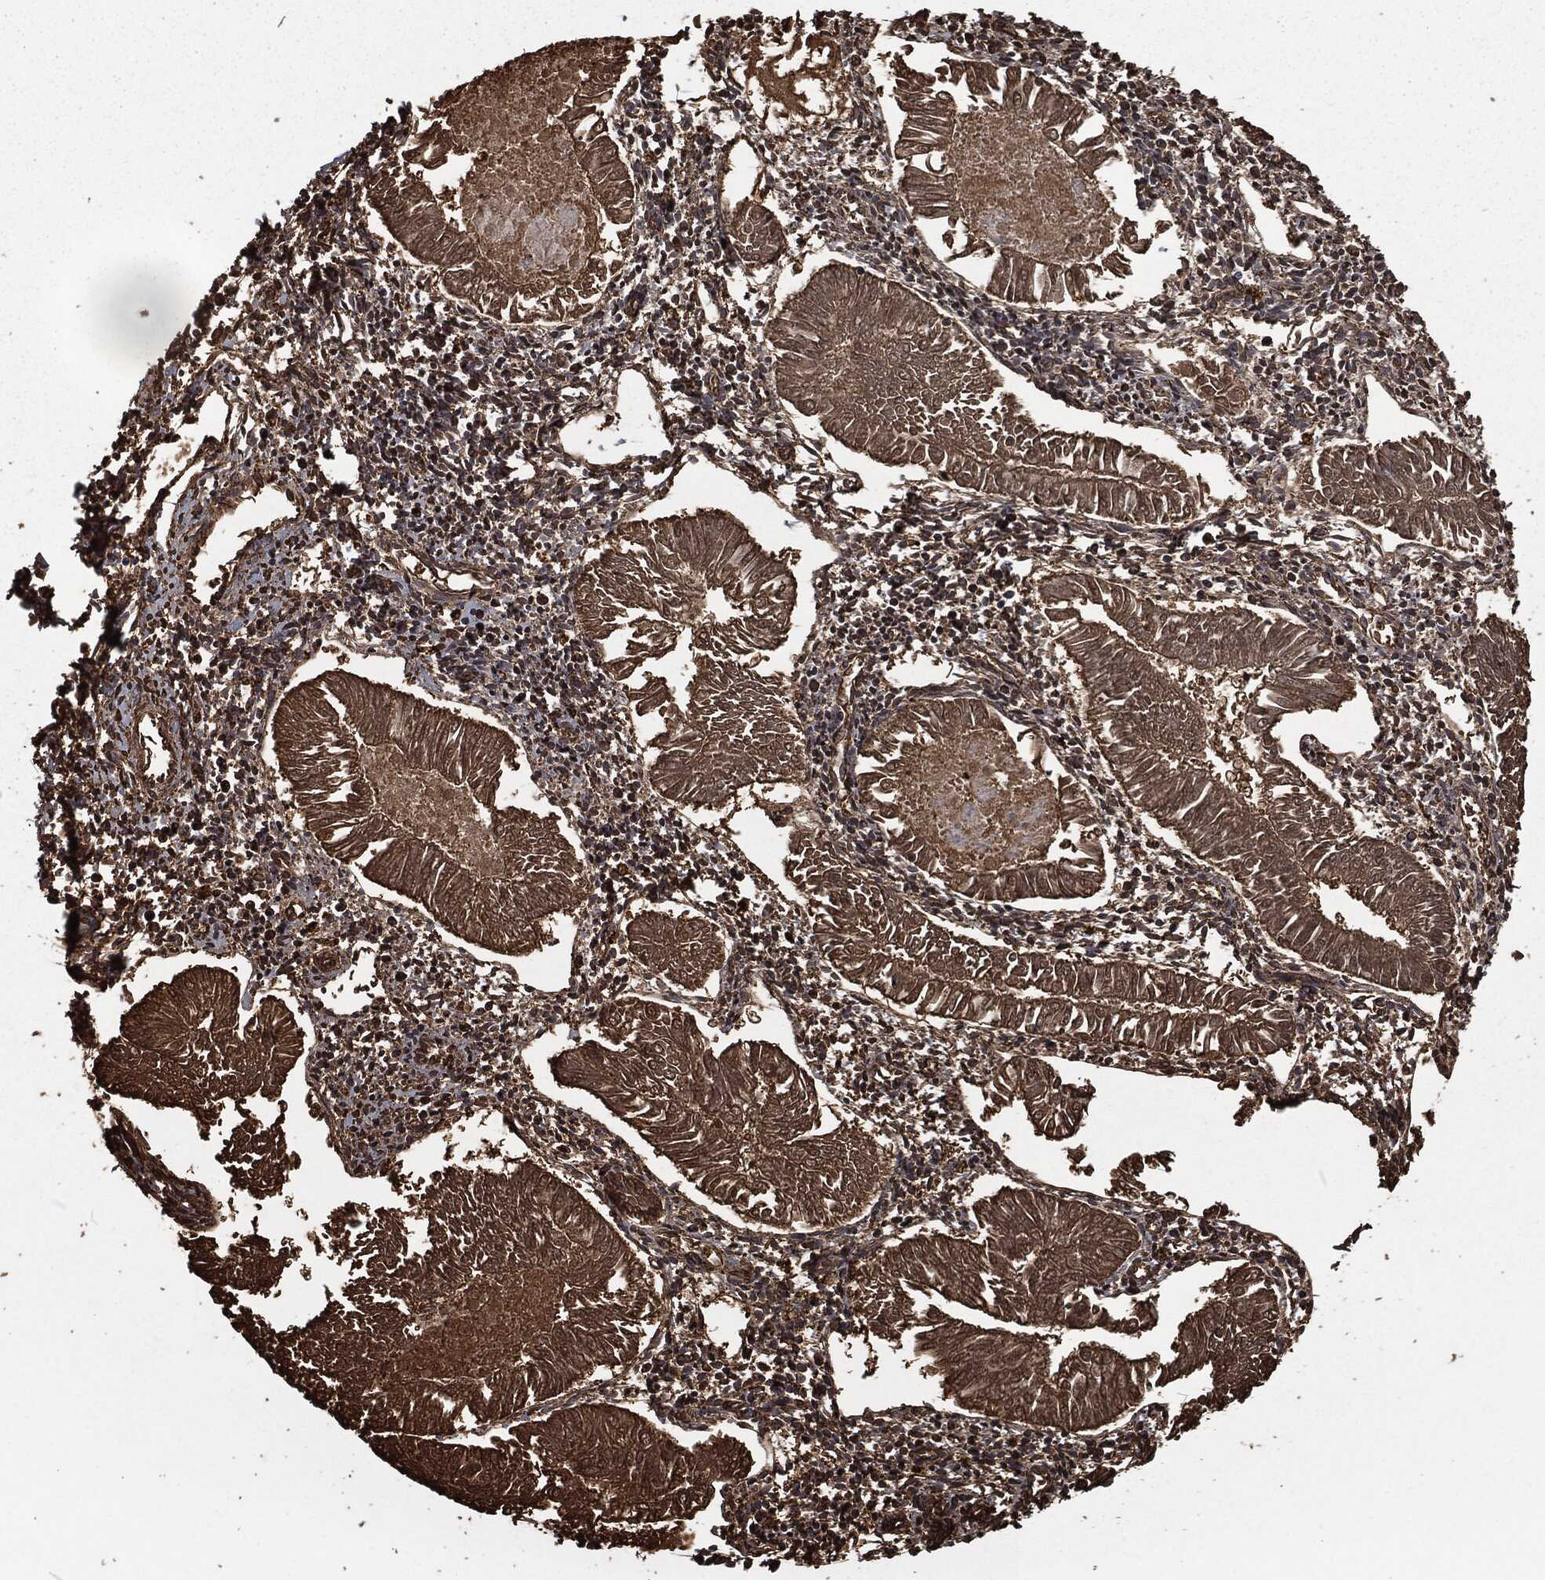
{"staining": {"intensity": "strong", "quantity": ">75%", "location": "cytoplasmic/membranous"}, "tissue": "endometrial cancer", "cell_type": "Tumor cells", "image_type": "cancer", "snomed": [{"axis": "morphology", "description": "Adenocarcinoma, NOS"}, {"axis": "topography", "description": "Endometrium"}], "caption": "Immunohistochemical staining of human endometrial adenocarcinoma exhibits high levels of strong cytoplasmic/membranous staining in approximately >75% of tumor cells.", "gene": "PRDX4", "patient": {"sex": "female", "age": 53}}